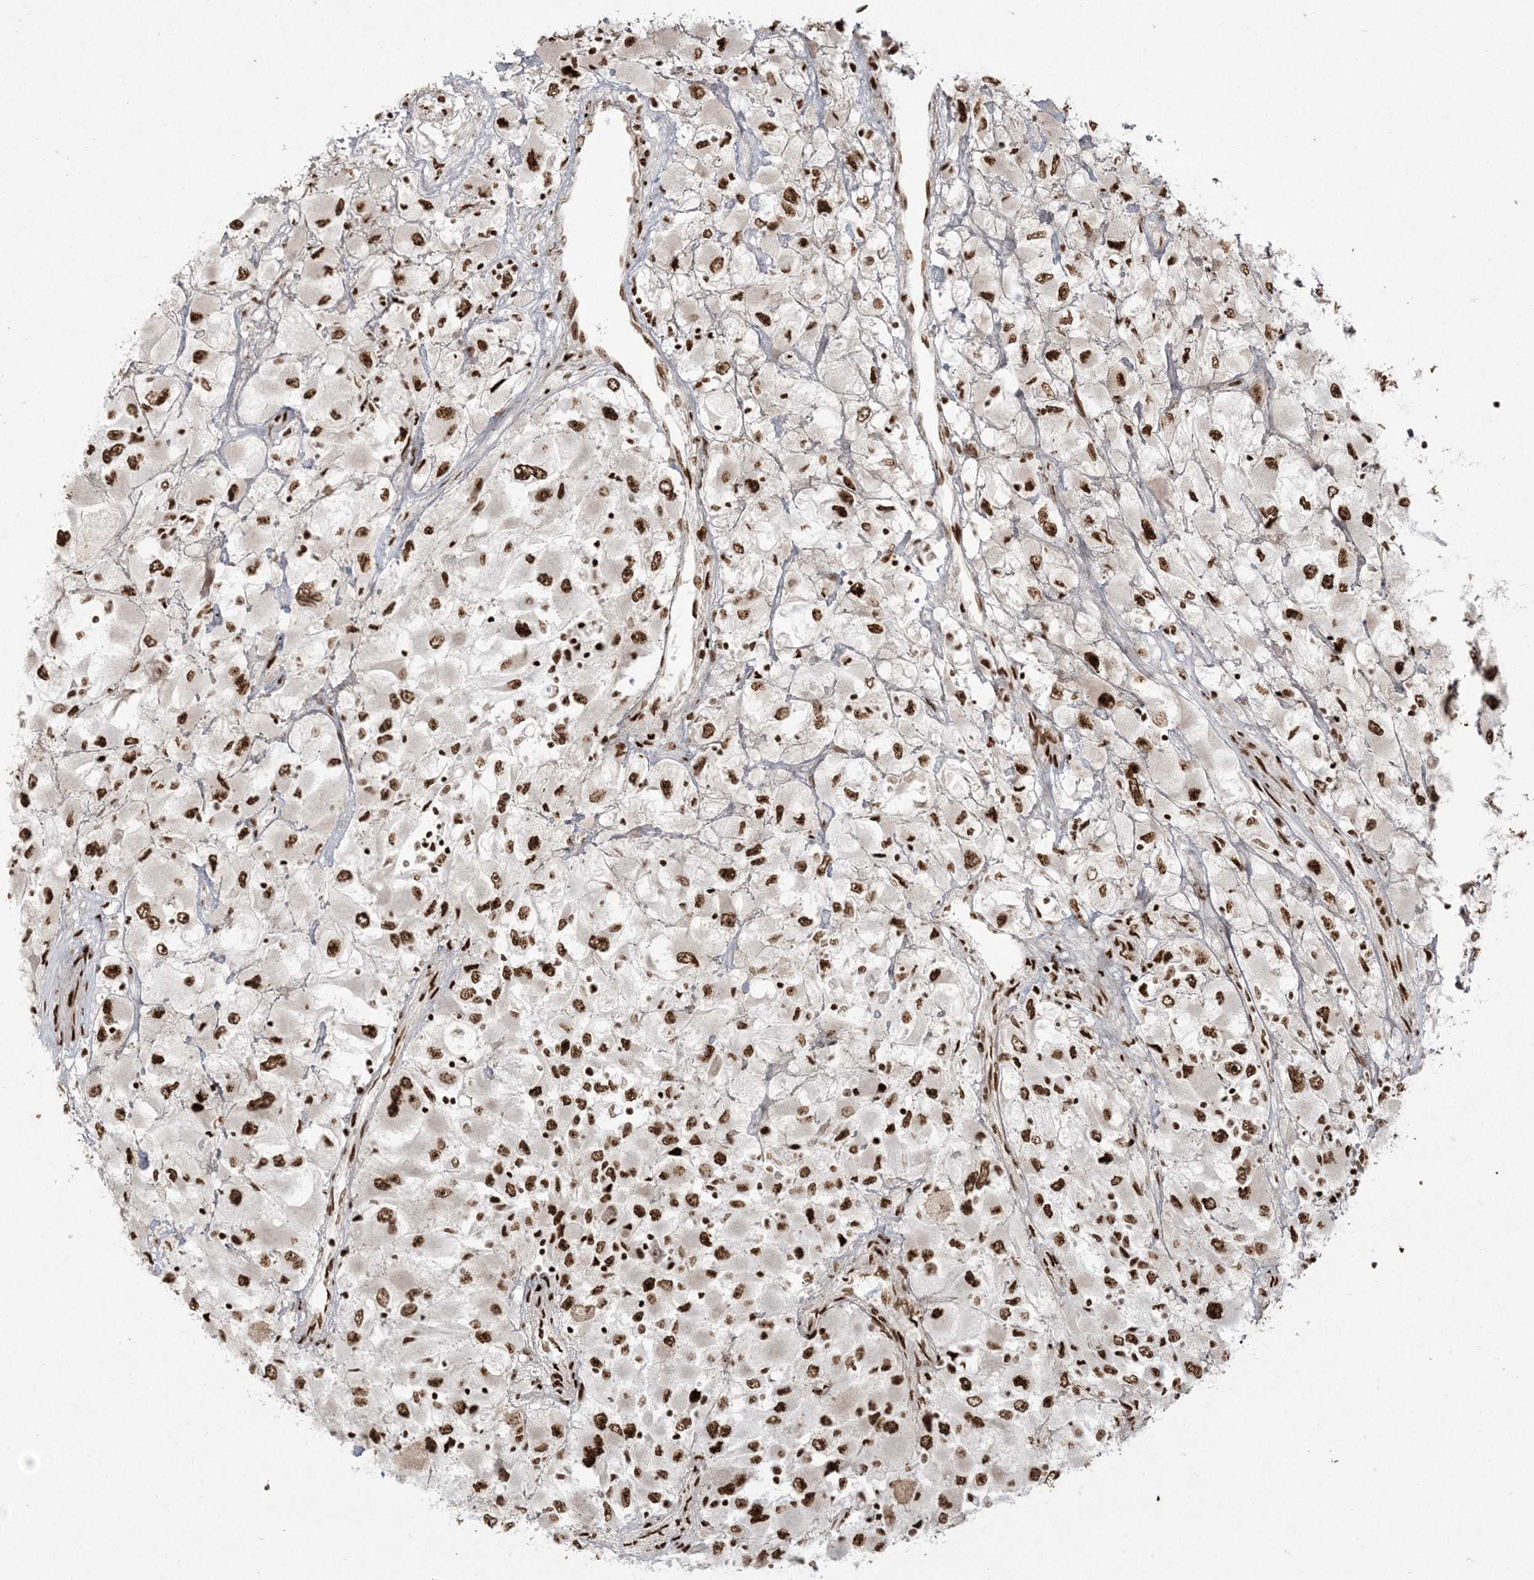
{"staining": {"intensity": "strong", "quantity": ">75%", "location": "nuclear"}, "tissue": "renal cancer", "cell_type": "Tumor cells", "image_type": "cancer", "snomed": [{"axis": "morphology", "description": "Adenocarcinoma, NOS"}, {"axis": "topography", "description": "Kidney"}], "caption": "Protein expression analysis of renal cancer displays strong nuclear expression in about >75% of tumor cells.", "gene": "RBM10", "patient": {"sex": "female", "age": 52}}